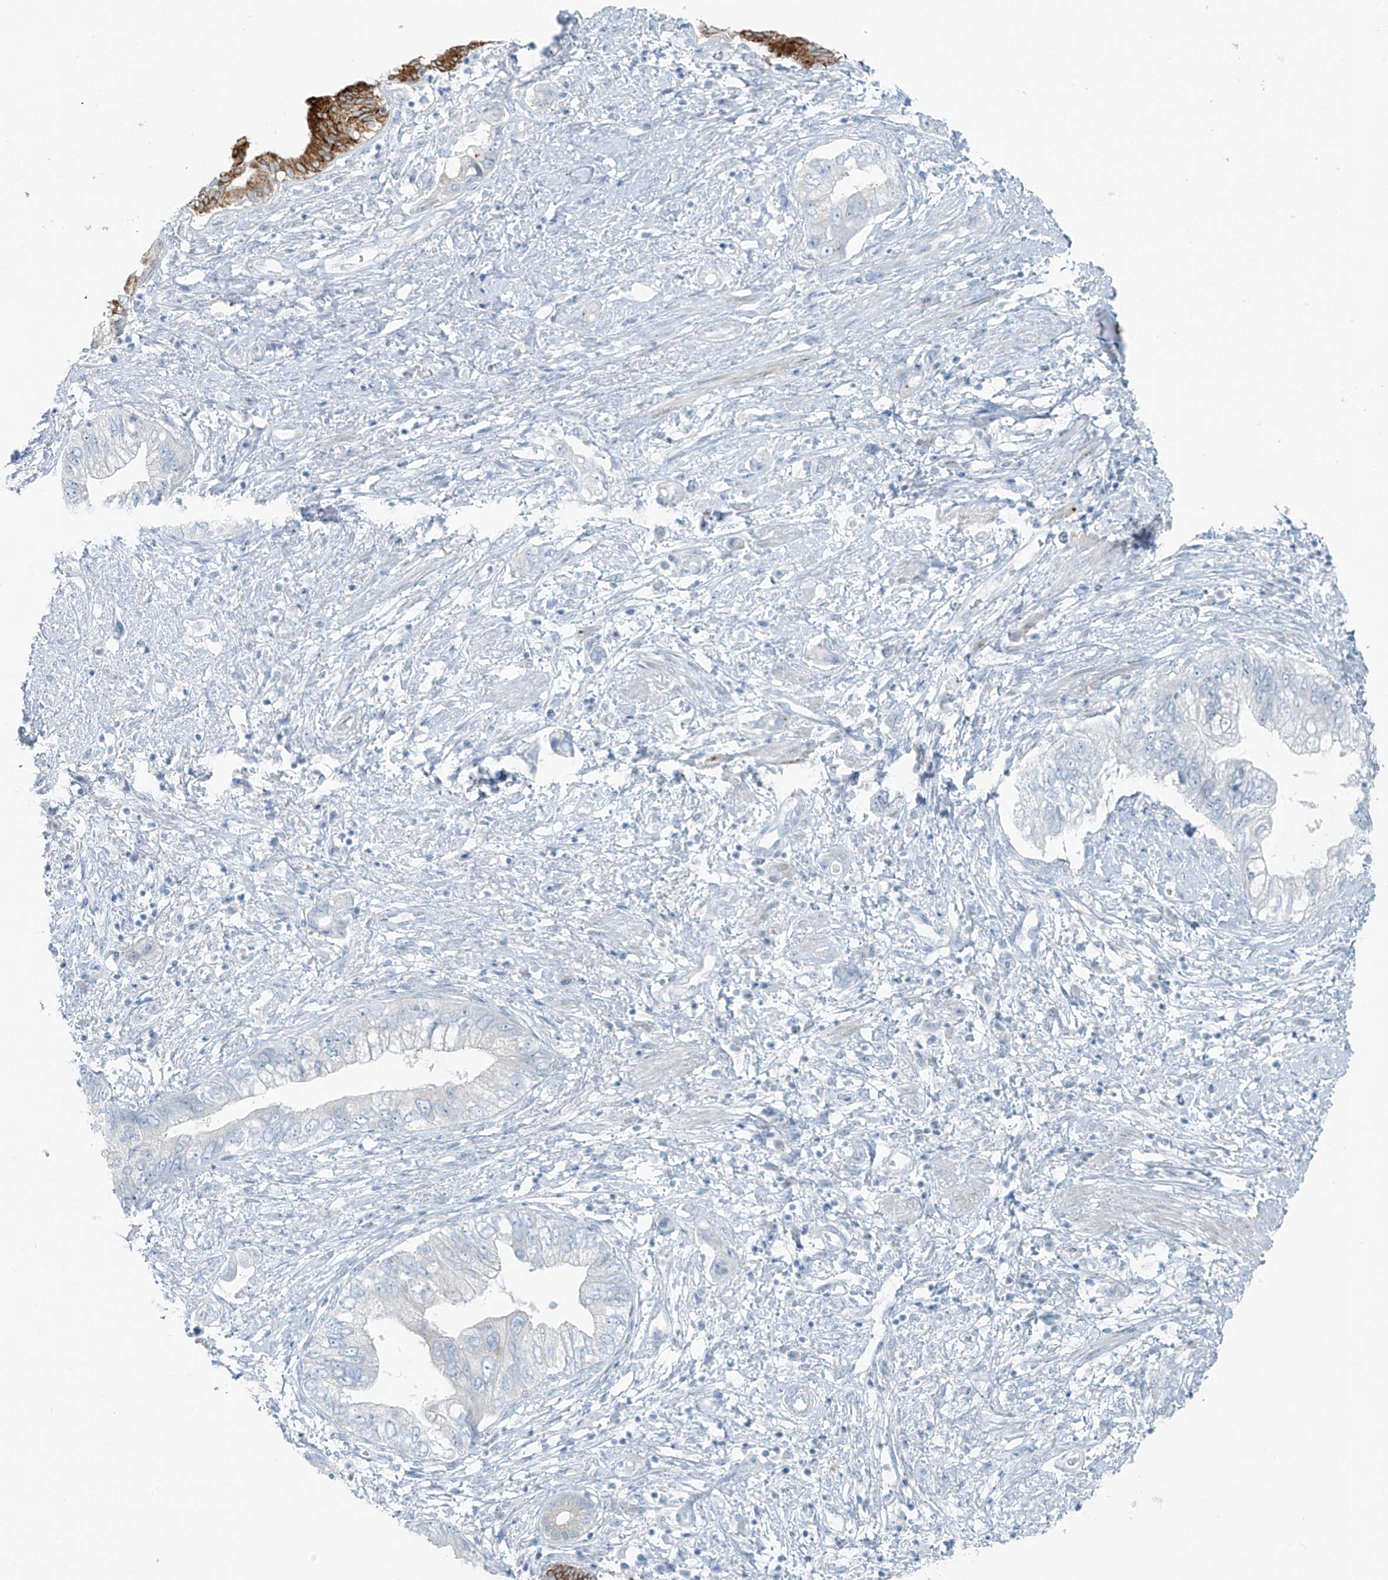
{"staining": {"intensity": "moderate", "quantity": "<25%", "location": "cytoplasmic/membranous"}, "tissue": "pancreatic cancer", "cell_type": "Tumor cells", "image_type": "cancer", "snomed": [{"axis": "morphology", "description": "Adenocarcinoma, NOS"}, {"axis": "topography", "description": "Pancreas"}], "caption": "IHC of human pancreatic adenocarcinoma shows low levels of moderate cytoplasmic/membranous positivity in approximately <25% of tumor cells. The protein of interest is stained brown, and the nuclei are stained in blue (DAB IHC with brightfield microscopy, high magnification).", "gene": "SLC25A43", "patient": {"sex": "female", "age": 73}}